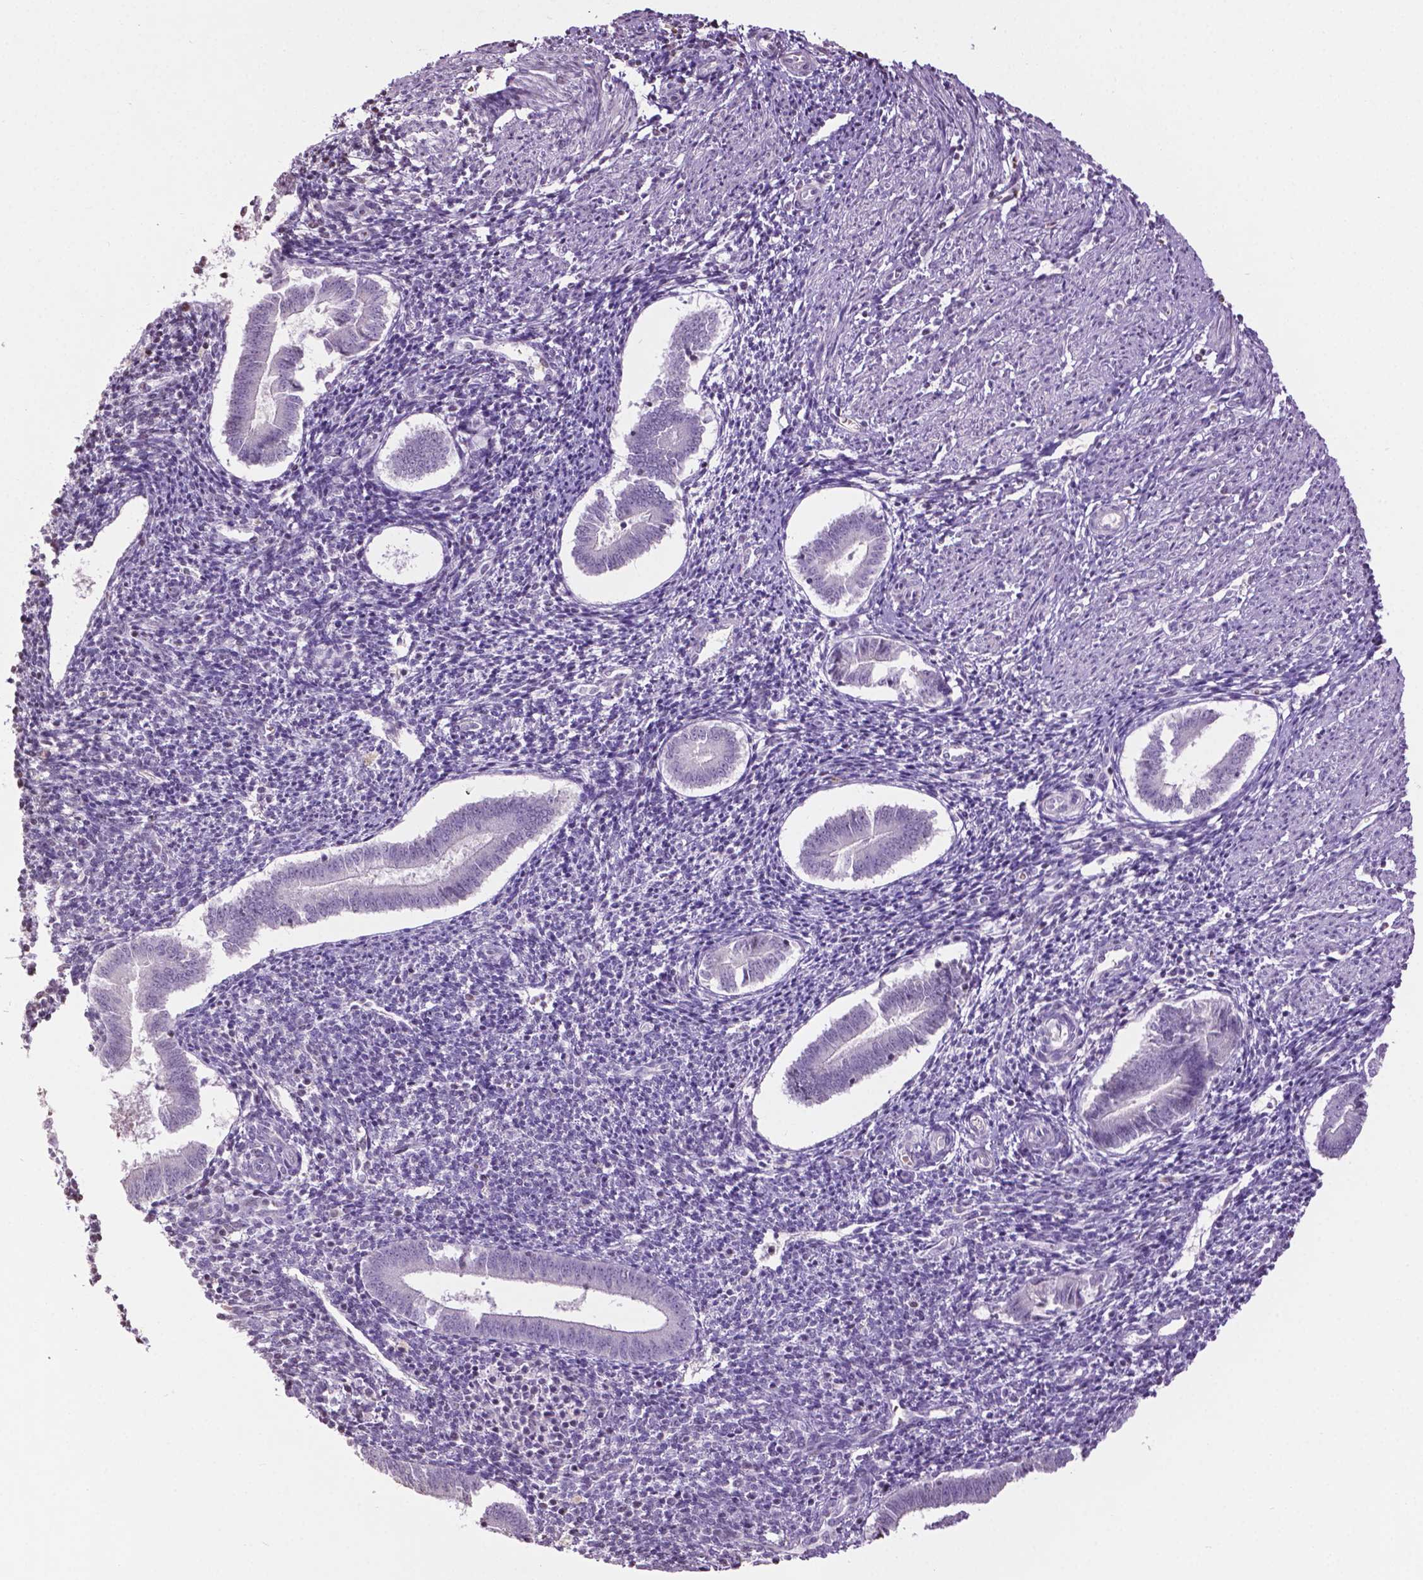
{"staining": {"intensity": "negative", "quantity": "none", "location": "none"}, "tissue": "endometrium", "cell_type": "Cells in endometrial stroma", "image_type": "normal", "snomed": [{"axis": "morphology", "description": "Normal tissue, NOS"}, {"axis": "topography", "description": "Endometrium"}], "caption": "A micrograph of endometrium stained for a protein demonstrates no brown staining in cells in endometrial stroma.", "gene": "NTNG2", "patient": {"sex": "female", "age": 25}}